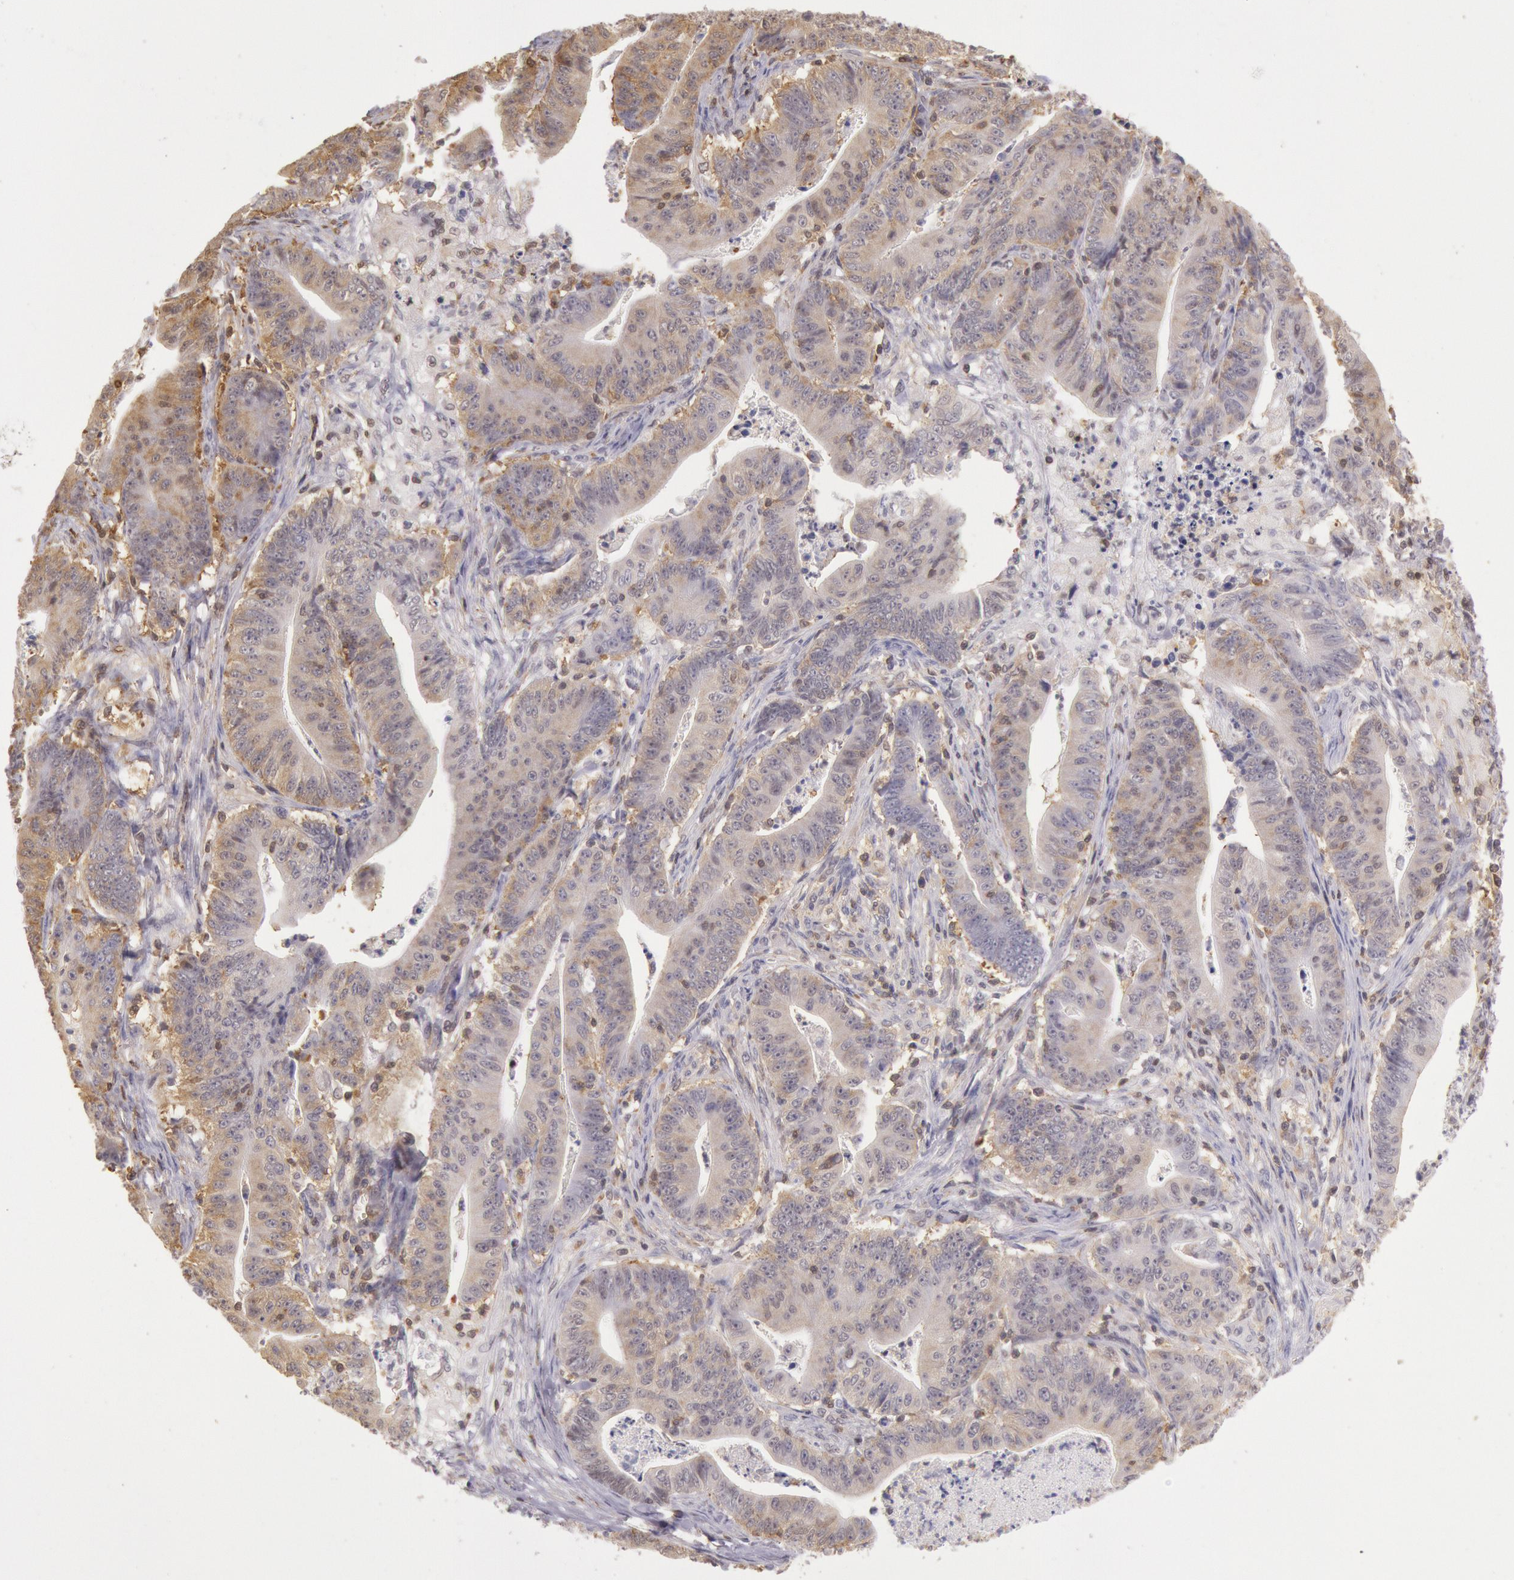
{"staining": {"intensity": "moderate", "quantity": "25%-75%", "location": "cytoplasmic/membranous"}, "tissue": "stomach cancer", "cell_type": "Tumor cells", "image_type": "cancer", "snomed": [{"axis": "morphology", "description": "Adenocarcinoma, NOS"}, {"axis": "topography", "description": "Stomach, lower"}], "caption": "Stomach adenocarcinoma stained with a protein marker reveals moderate staining in tumor cells.", "gene": "HIF1A", "patient": {"sex": "female", "age": 86}}